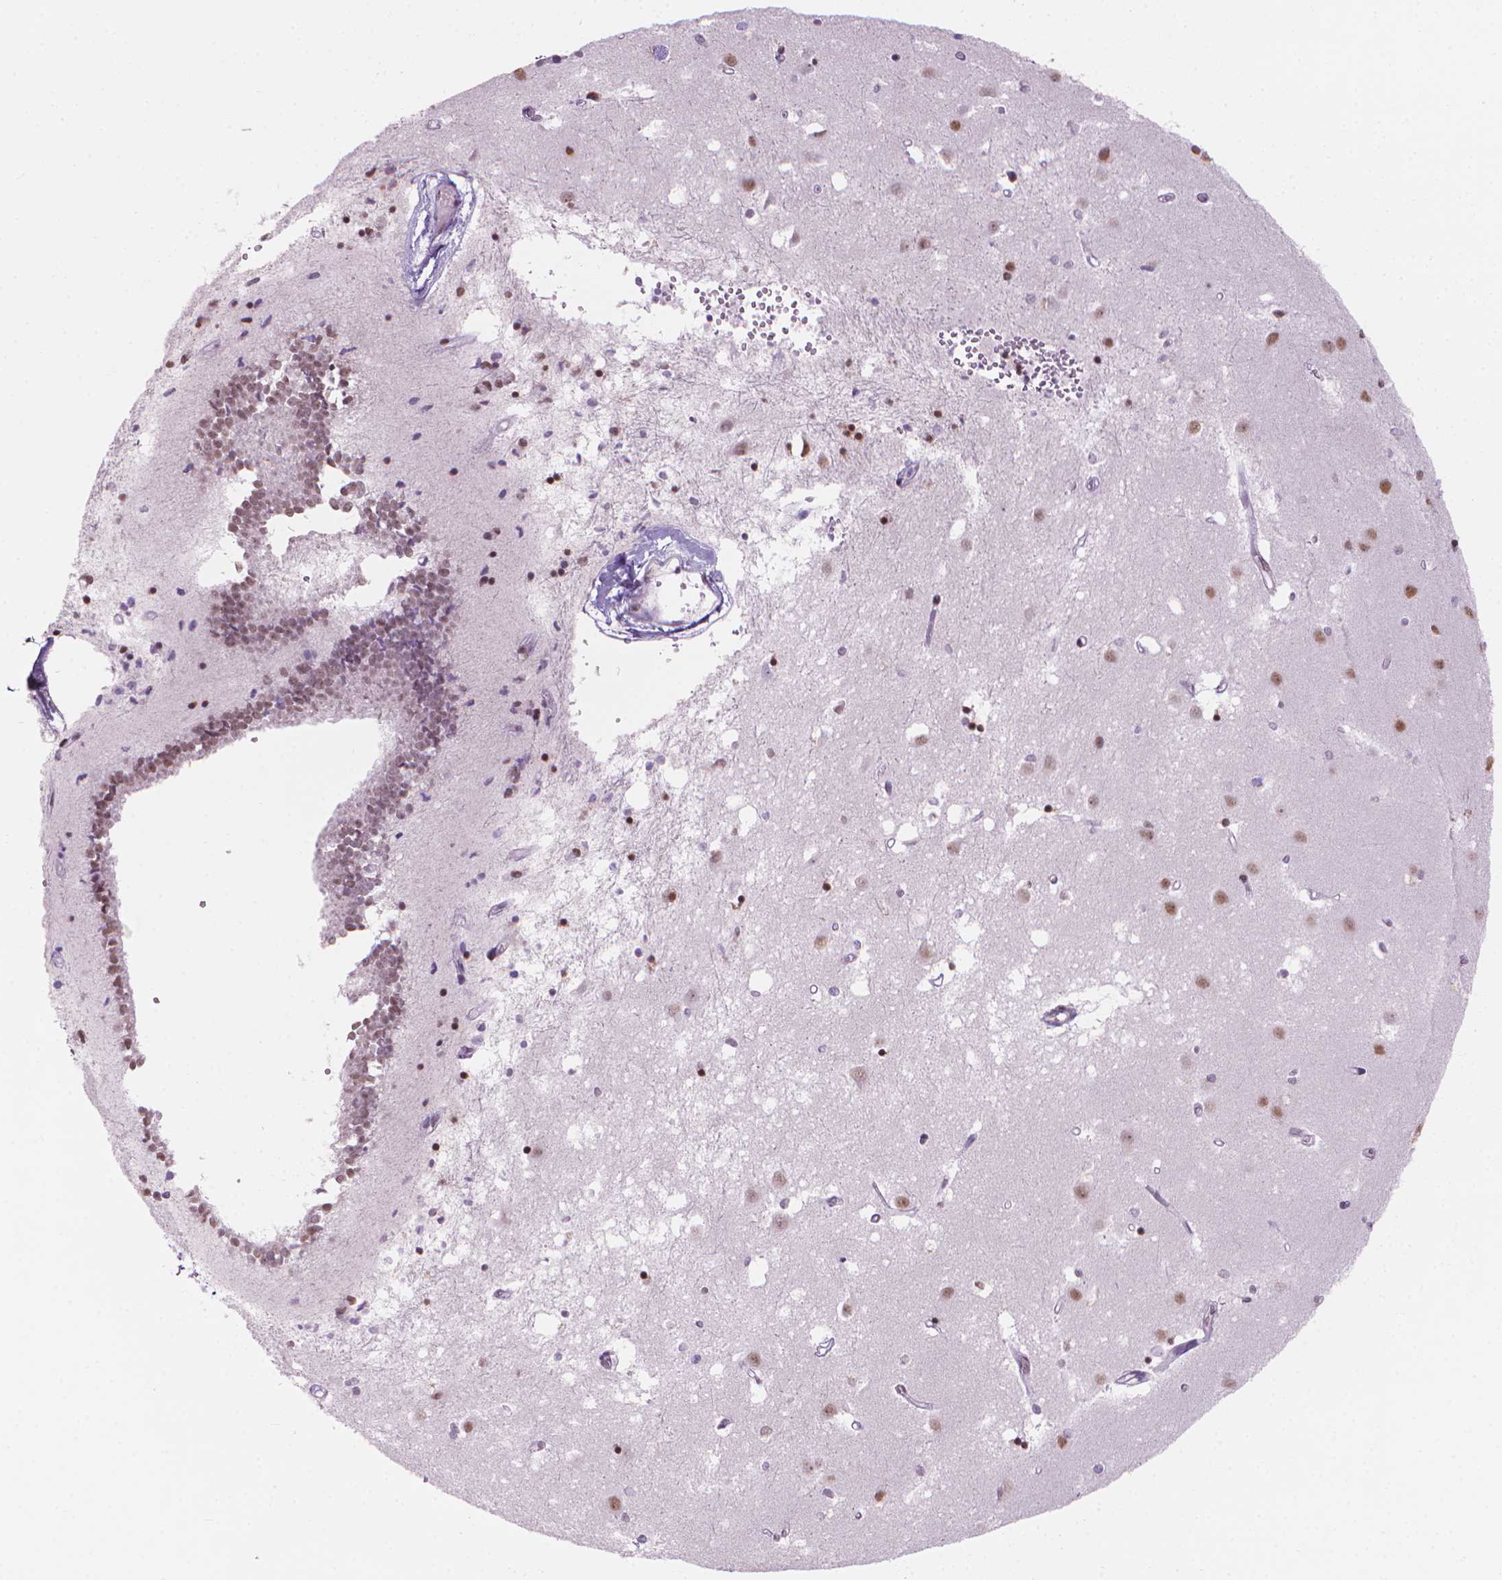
{"staining": {"intensity": "negative", "quantity": "none", "location": "none"}, "tissue": "caudate", "cell_type": "Glial cells", "image_type": "normal", "snomed": [{"axis": "morphology", "description": "Normal tissue, NOS"}, {"axis": "topography", "description": "Lateral ventricle wall"}], "caption": "A high-resolution micrograph shows immunohistochemistry staining of normal caudate, which reveals no significant staining in glial cells.", "gene": "PIAS2", "patient": {"sex": "male", "age": 54}}